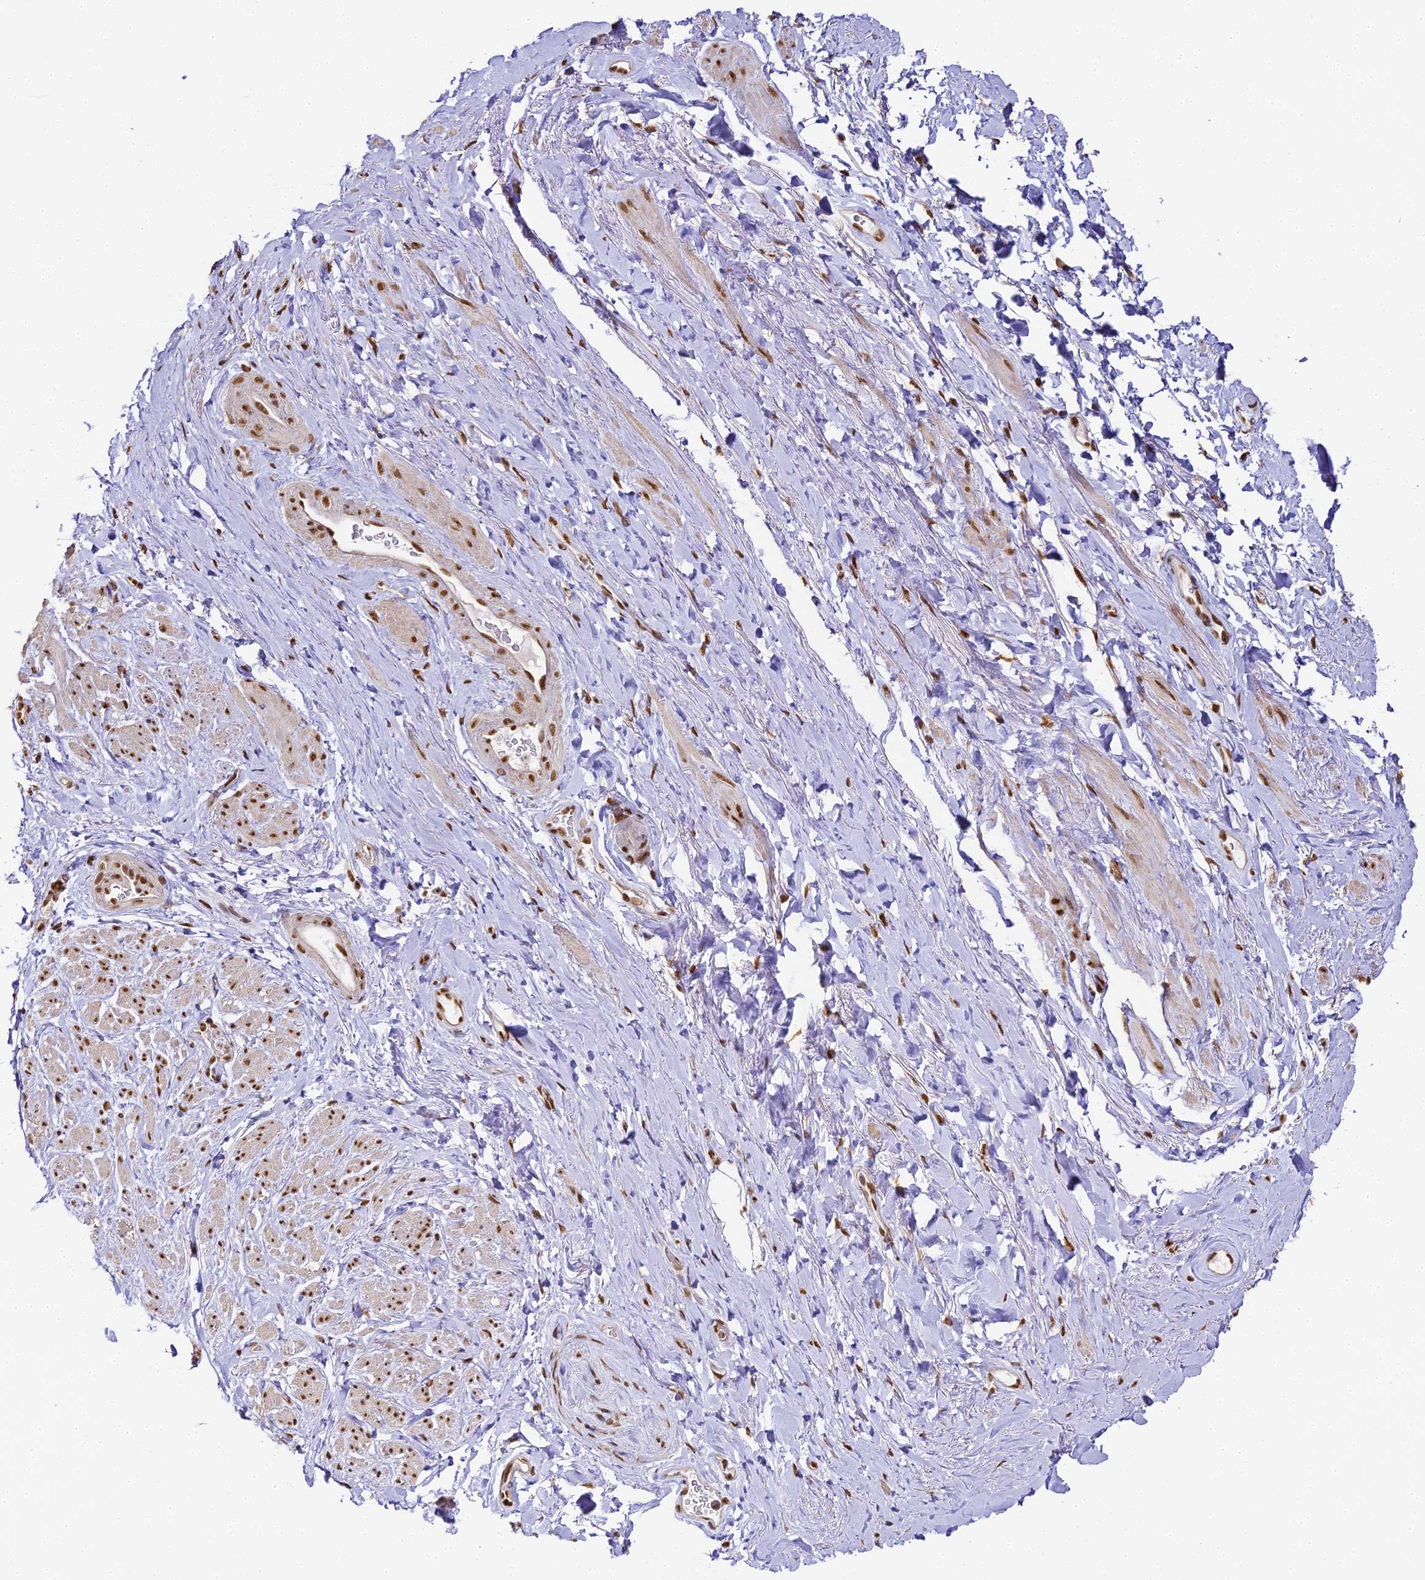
{"staining": {"intensity": "moderate", "quantity": ">75%", "location": "nuclear"}, "tissue": "smooth muscle", "cell_type": "Smooth muscle cells", "image_type": "normal", "snomed": [{"axis": "morphology", "description": "Normal tissue, NOS"}, {"axis": "topography", "description": "Smooth muscle"}, {"axis": "topography", "description": "Peripheral nerve tissue"}], "caption": "Immunohistochemical staining of benign human smooth muscle exhibits moderate nuclear protein expression in approximately >75% of smooth muscle cells. (Stains: DAB in brown, nuclei in blue, Microscopy: brightfield microscopy at high magnification).", "gene": "HNRNPA1", "patient": {"sex": "male", "age": 69}}